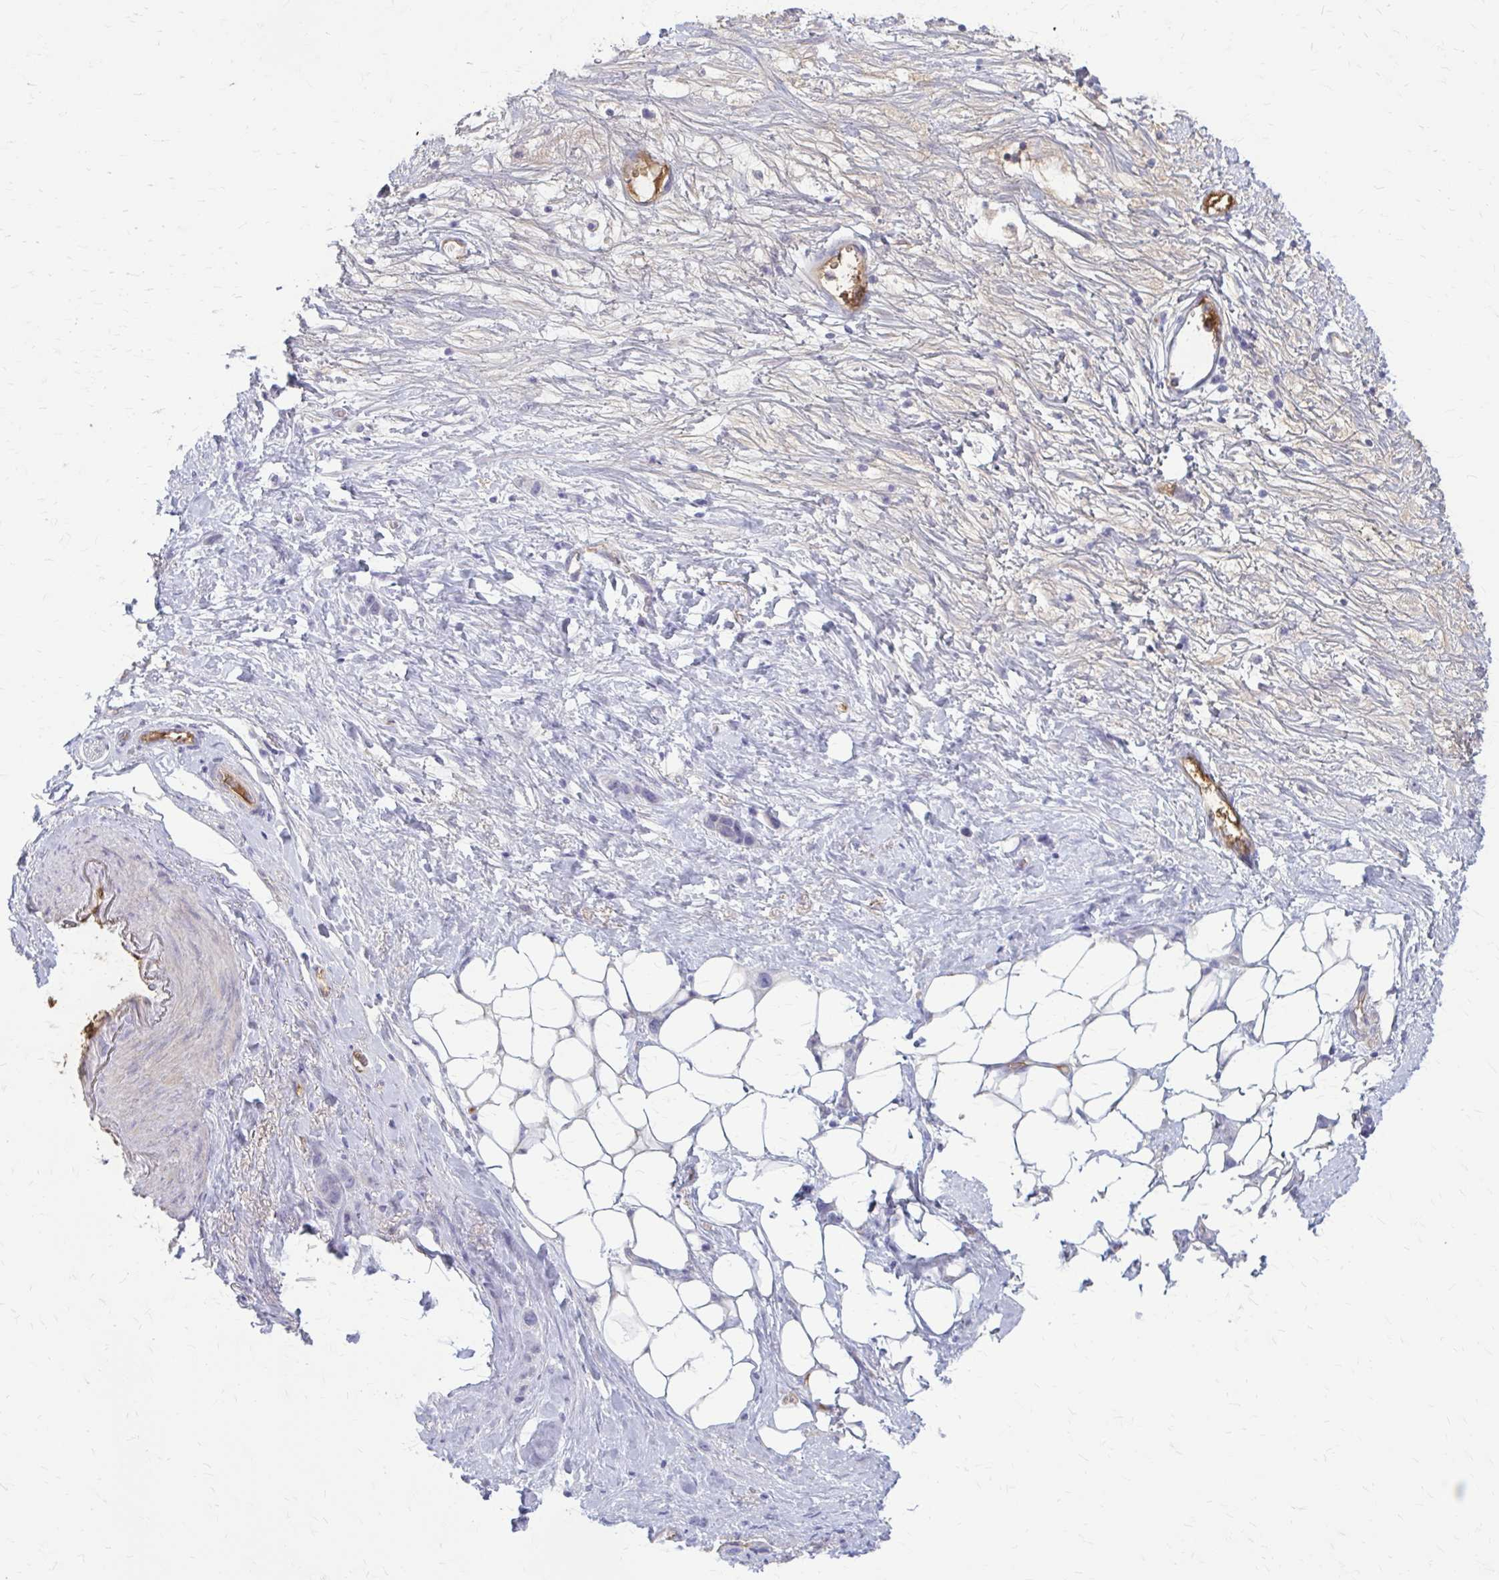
{"staining": {"intensity": "negative", "quantity": "none", "location": "none"}, "tissue": "stomach cancer", "cell_type": "Tumor cells", "image_type": "cancer", "snomed": [{"axis": "morphology", "description": "Adenocarcinoma, NOS"}, {"axis": "topography", "description": "Stomach"}], "caption": "IHC histopathology image of neoplastic tissue: human stomach cancer (adenocarcinoma) stained with DAB reveals no significant protein positivity in tumor cells.", "gene": "SERPIND1", "patient": {"sex": "female", "age": 65}}